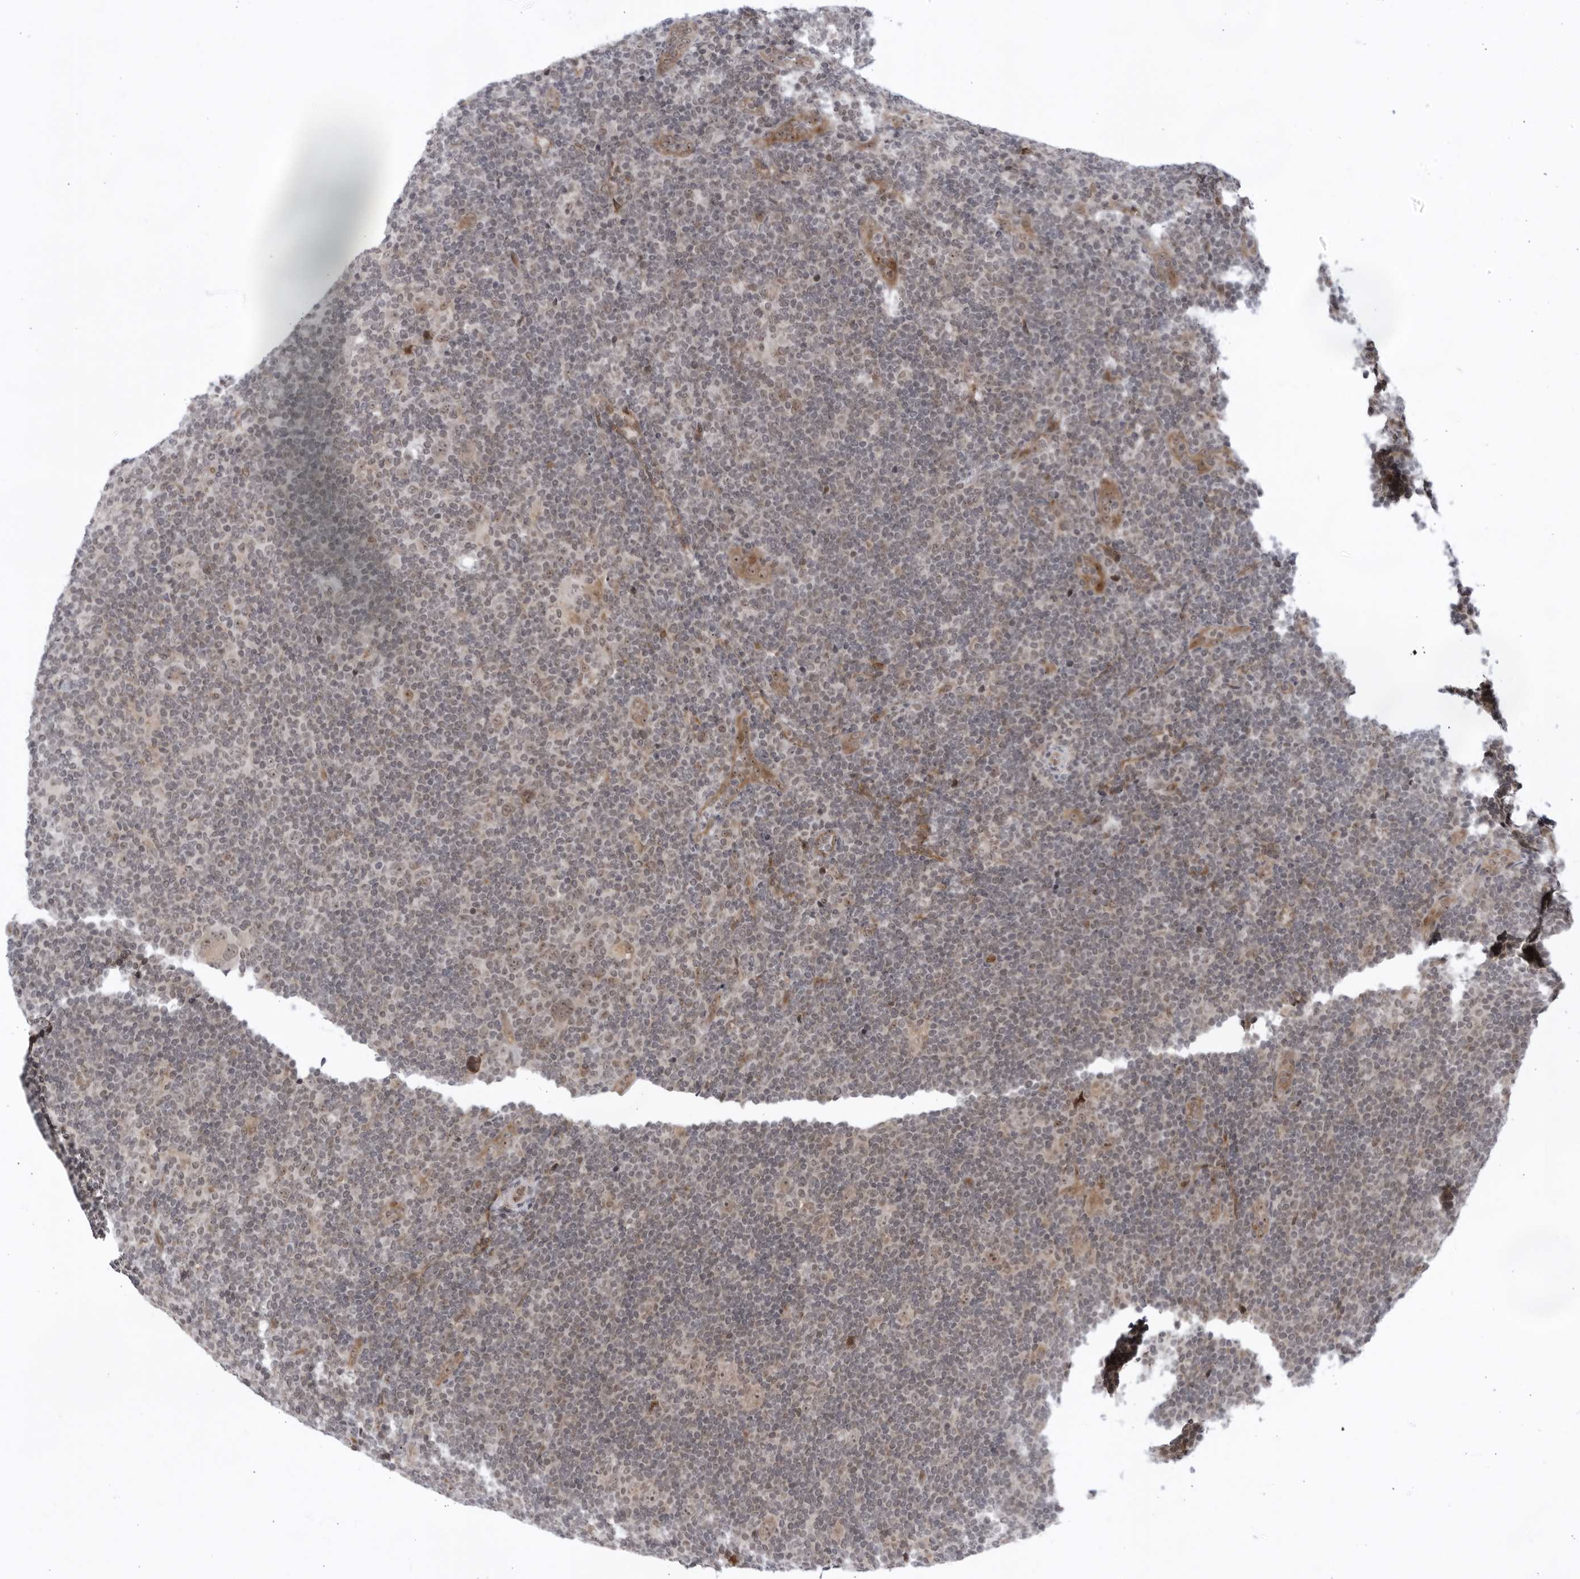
{"staining": {"intensity": "weak", "quantity": ">75%", "location": "nuclear"}, "tissue": "lymphoma", "cell_type": "Tumor cells", "image_type": "cancer", "snomed": [{"axis": "morphology", "description": "Hodgkin's disease, NOS"}, {"axis": "topography", "description": "Lymph node"}], "caption": "Human Hodgkin's disease stained for a protein (brown) reveals weak nuclear positive expression in approximately >75% of tumor cells.", "gene": "ITGB3BP", "patient": {"sex": "female", "age": 57}}